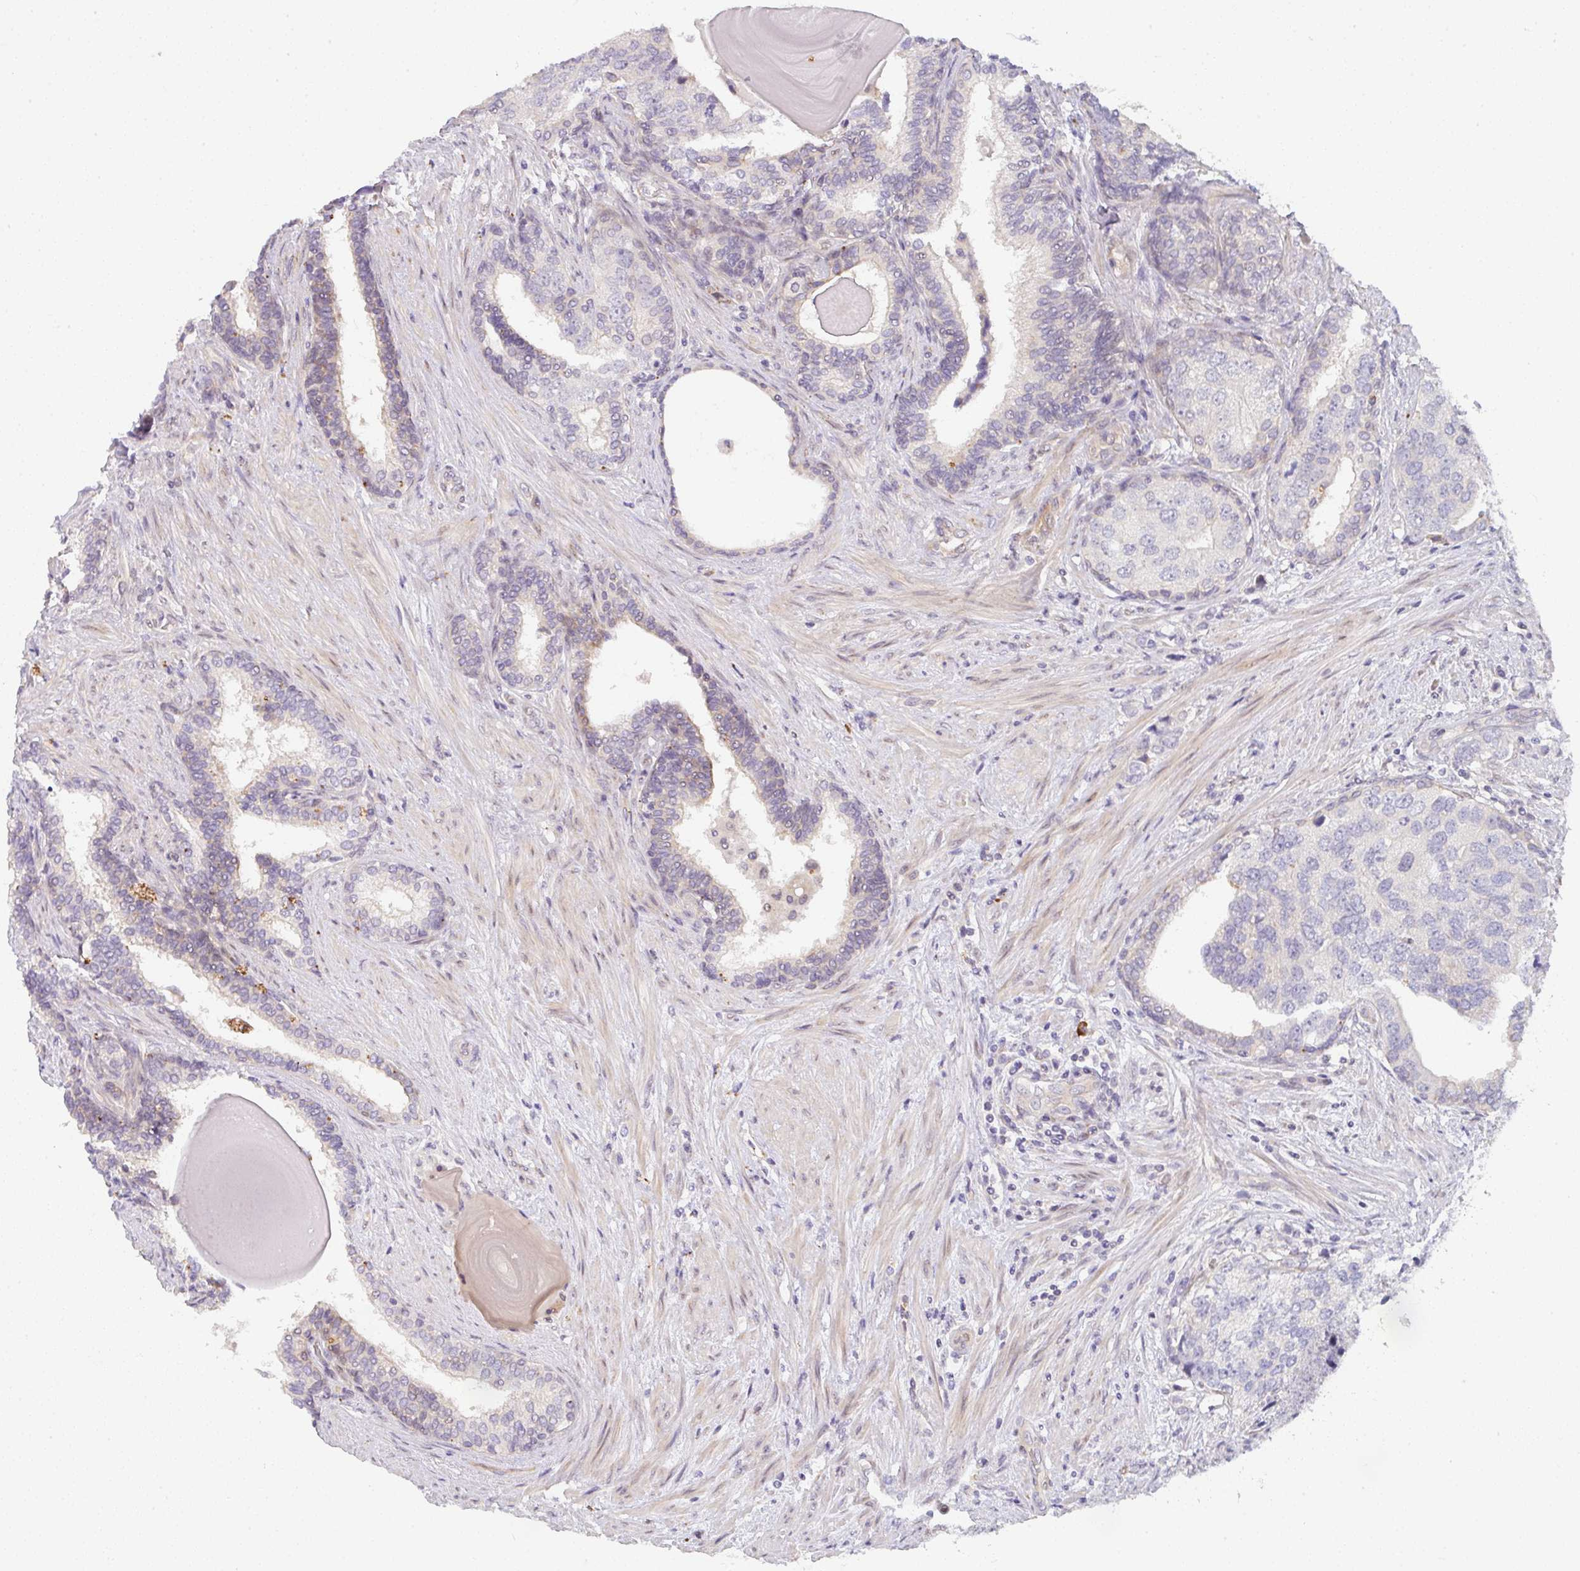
{"staining": {"intensity": "negative", "quantity": "none", "location": "none"}, "tissue": "prostate cancer", "cell_type": "Tumor cells", "image_type": "cancer", "snomed": [{"axis": "morphology", "description": "Adenocarcinoma, High grade"}, {"axis": "topography", "description": "Prostate"}], "caption": "Tumor cells show no significant protein positivity in prostate cancer. The staining is performed using DAB (3,3'-diaminobenzidine) brown chromogen with nuclei counter-stained in using hematoxylin.", "gene": "TNFRSF10A", "patient": {"sex": "male", "age": 68}}